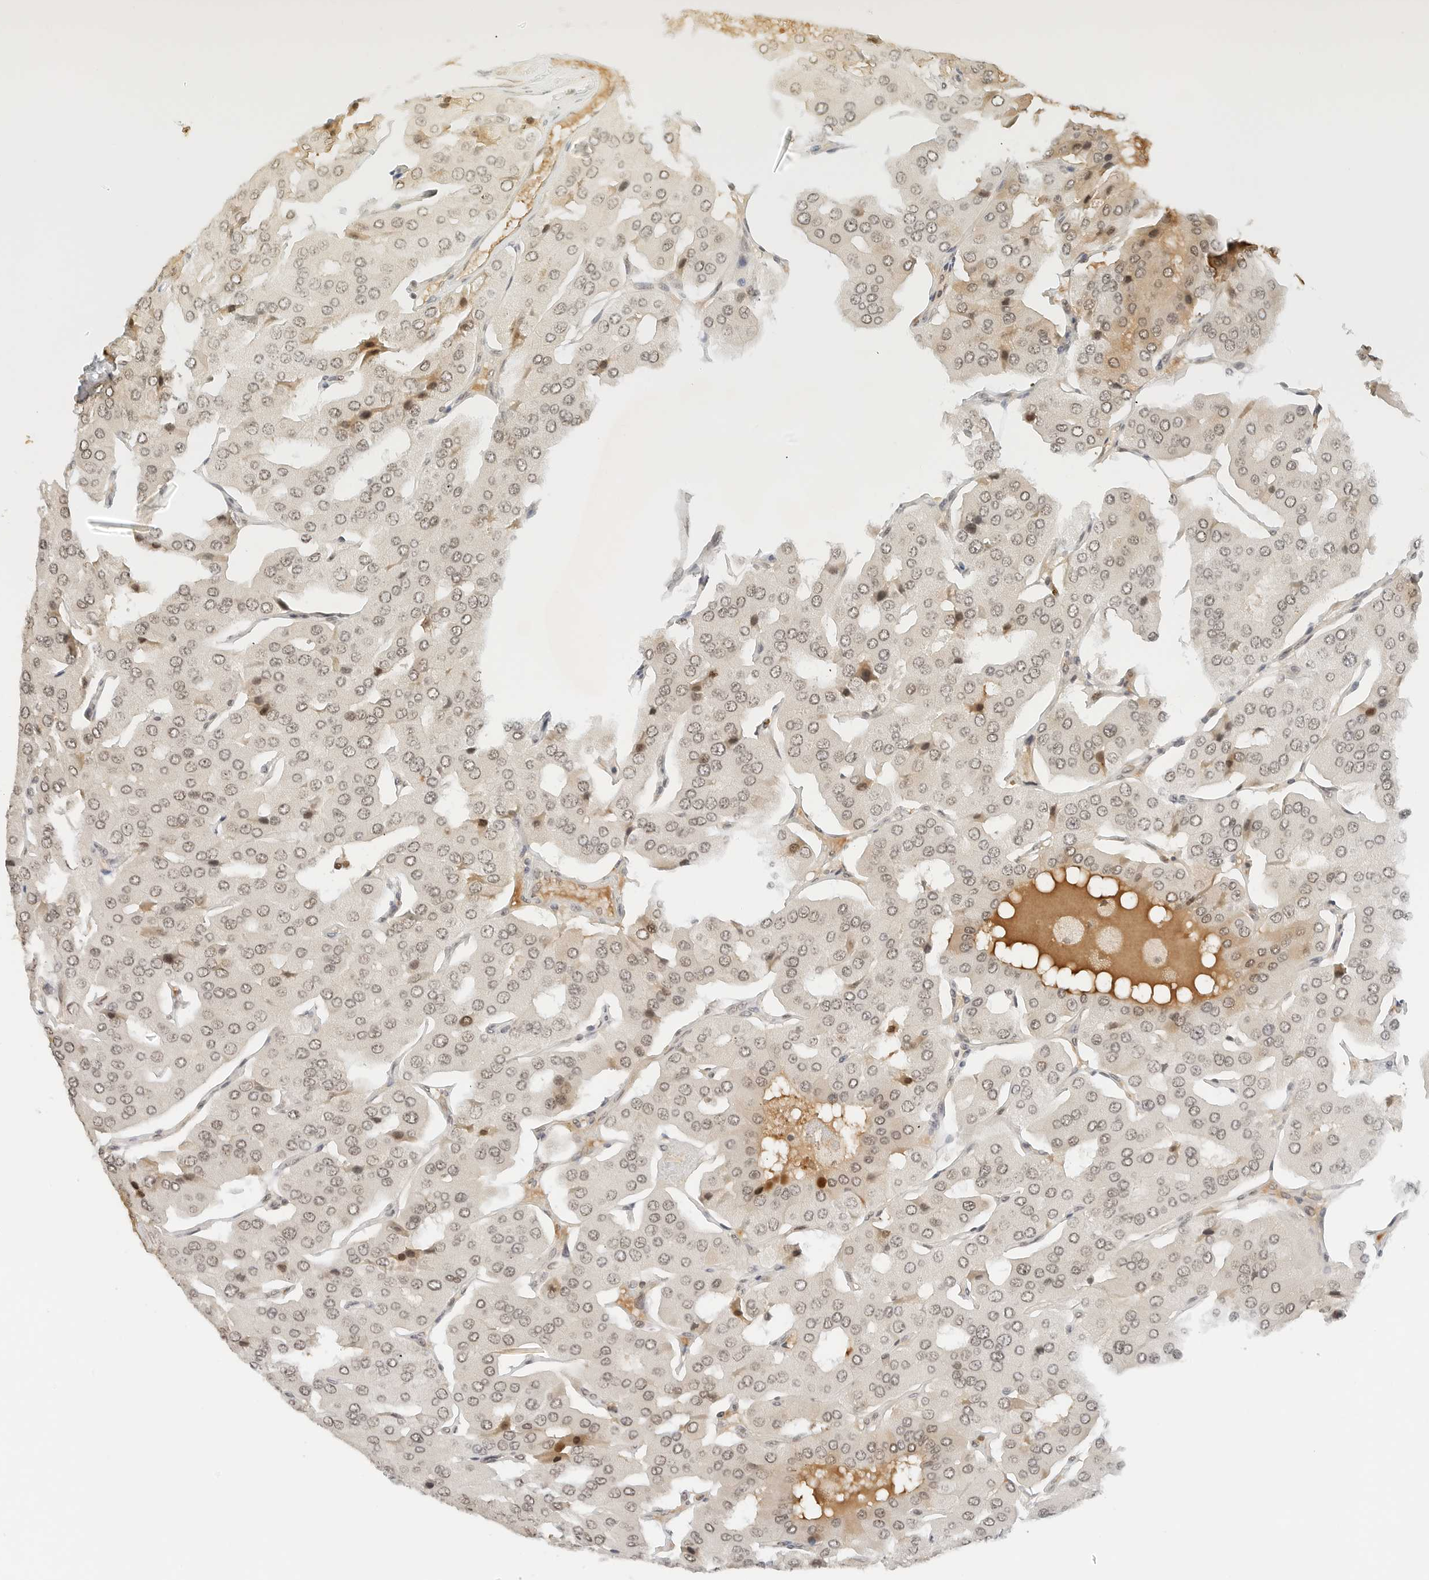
{"staining": {"intensity": "moderate", "quantity": "25%-75%", "location": "cytoplasmic/membranous,nuclear"}, "tissue": "parathyroid gland", "cell_type": "Glandular cells", "image_type": "normal", "snomed": [{"axis": "morphology", "description": "Normal tissue, NOS"}, {"axis": "morphology", "description": "Adenoma, NOS"}, {"axis": "topography", "description": "Parathyroid gland"}], "caption": "A photomicrograph of human parathyroid gland stained for a protein shows moderate cytoplasmic/membranous,nuclear brown staining in glandular cells. The protein of interest is stained brown, and the nuclei are stained in blue (DAB (3,3'-diaminobenzidine) IHC with brightfield microscopy, high magnification).", "gene": "NEO1", "patient": {"sex": "female", "age": 86}}